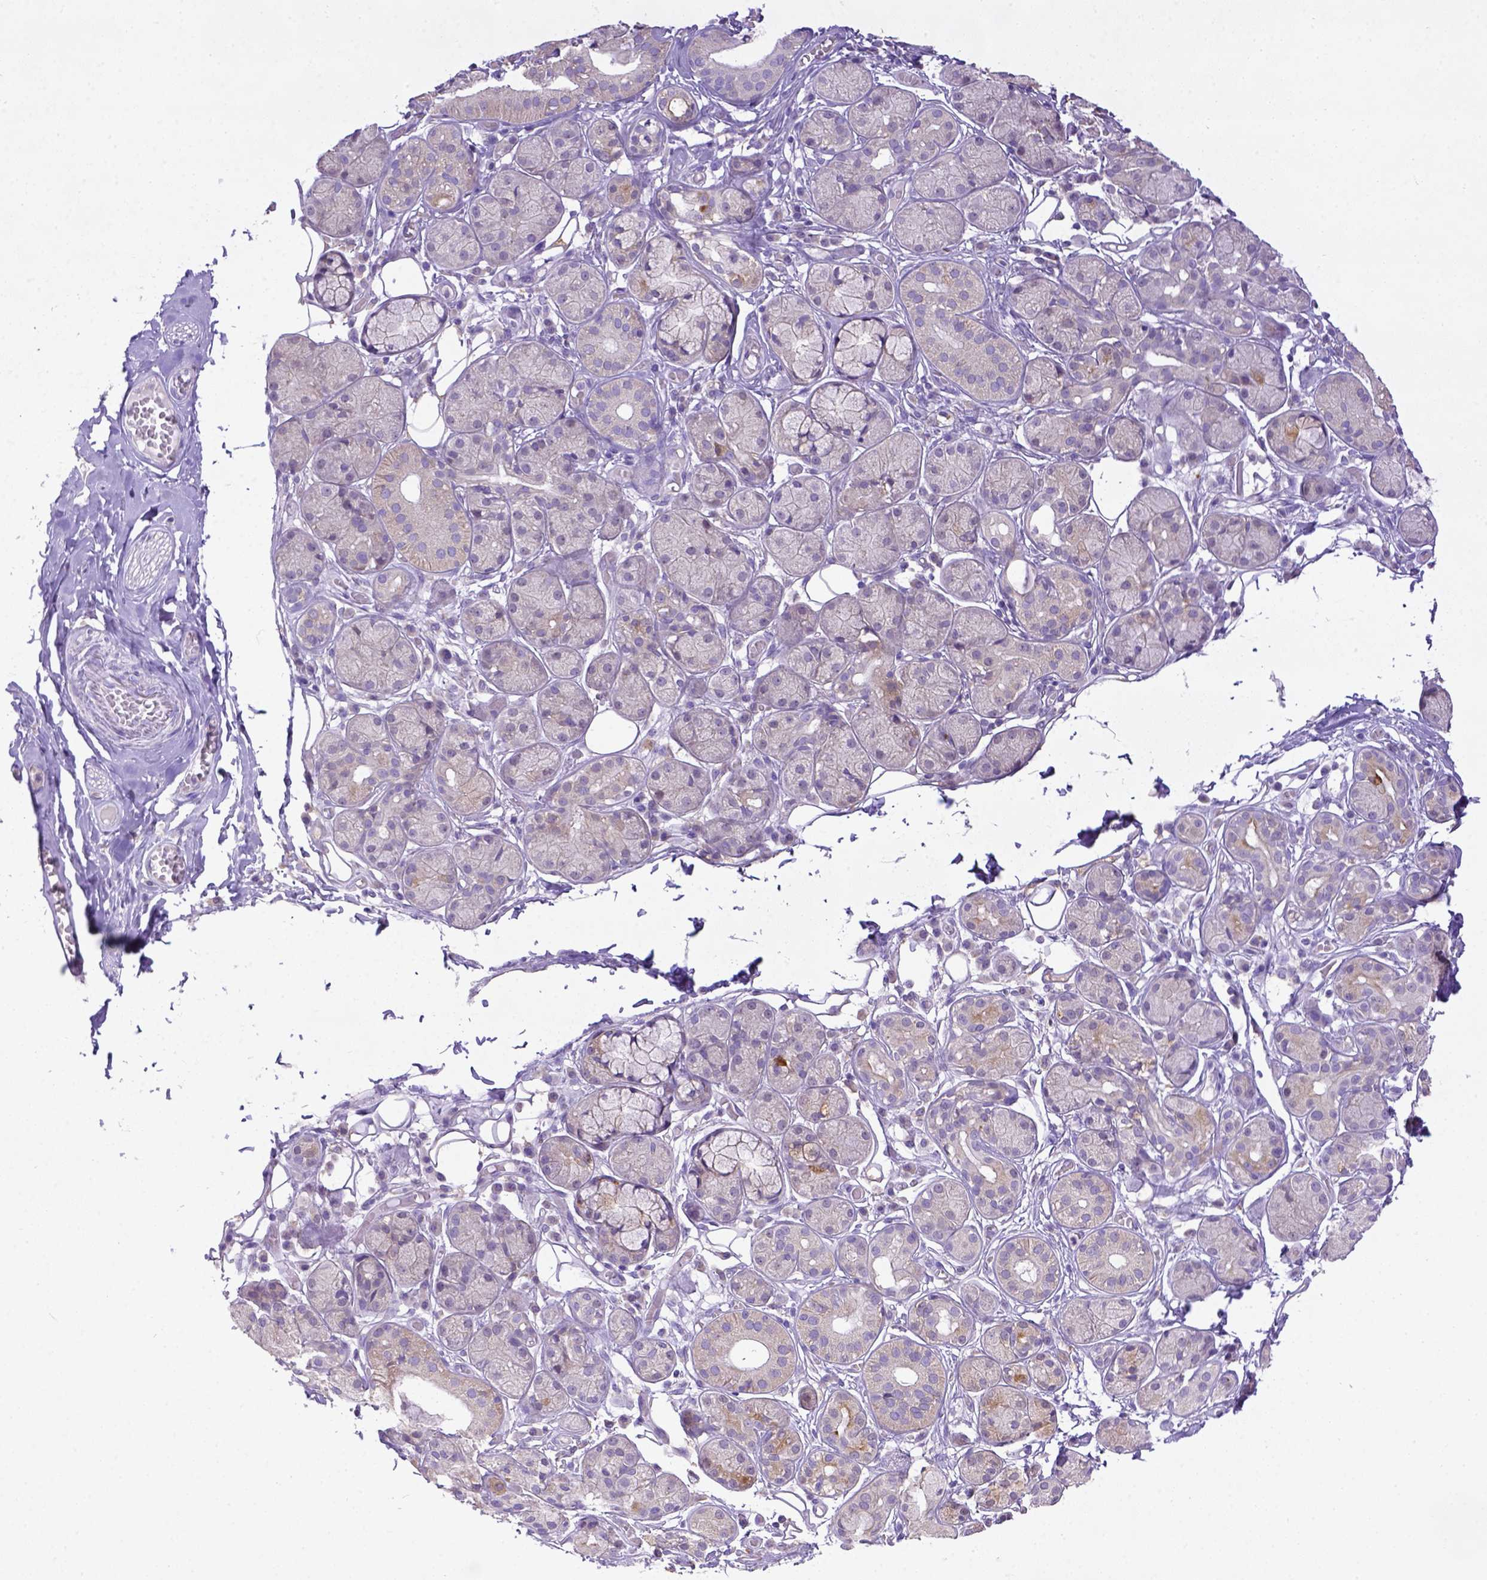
{"staining": {"intensity": "negative", "quantity": "none", "location": "none"}, "tissue": "salivary gland", "cell_type": "Glandular cells", "image_type": "normal", "snomed": [{"axis": "morphology", "description": "Normal tissue, NOS"}, {"axis": "topography", "description": "Salivary gland"}, {"axis": "topography", "description": "Peripheral nerve tissue"}], "caption": "This micrograph is of benign salivary gland stained with immunohistochemistry to label a protein in brown with the nuclei are counter-stained blue. There is no positivity in glandular cells.", "gene": "CD40", "patient": {"sex": "male", "age": 71}}